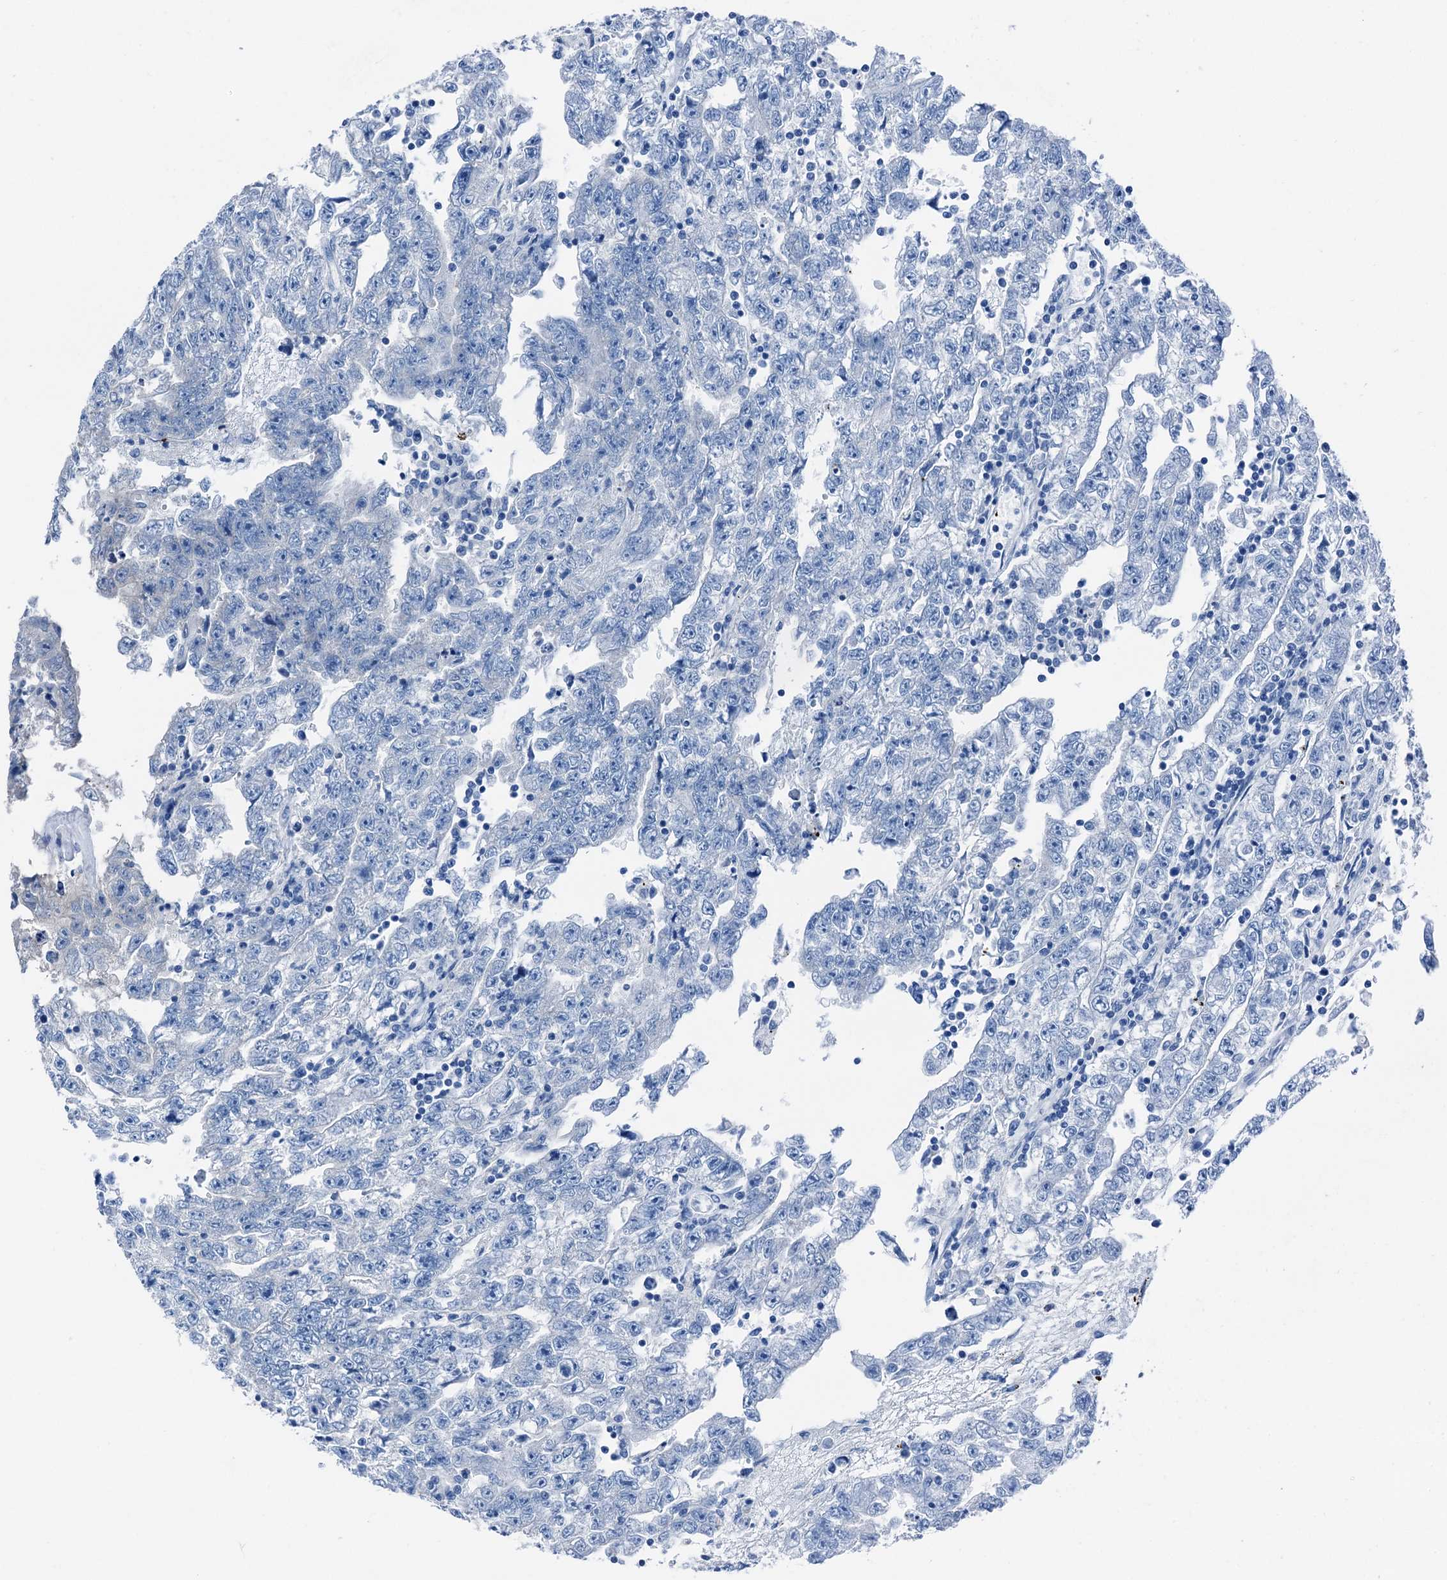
{"staining": {"intensity": "negative", "quantity": "none", "location": "none"}, "tissue": "testis cancer", "cell_type": "Tumor cells", "image_type": "cancer", "snomed": [{"axis": "morphology", "description": "Carcinoma, Embryonal, NOS"}, {"axis": "topography", "description": "Testis"}], "caption": "Immunohistochemical staining of human testis embryonal carcinoma displays no significant expression in tumor cells.", "gene": "CBLN3", "patient": {"sex": "male", "age": 25}}